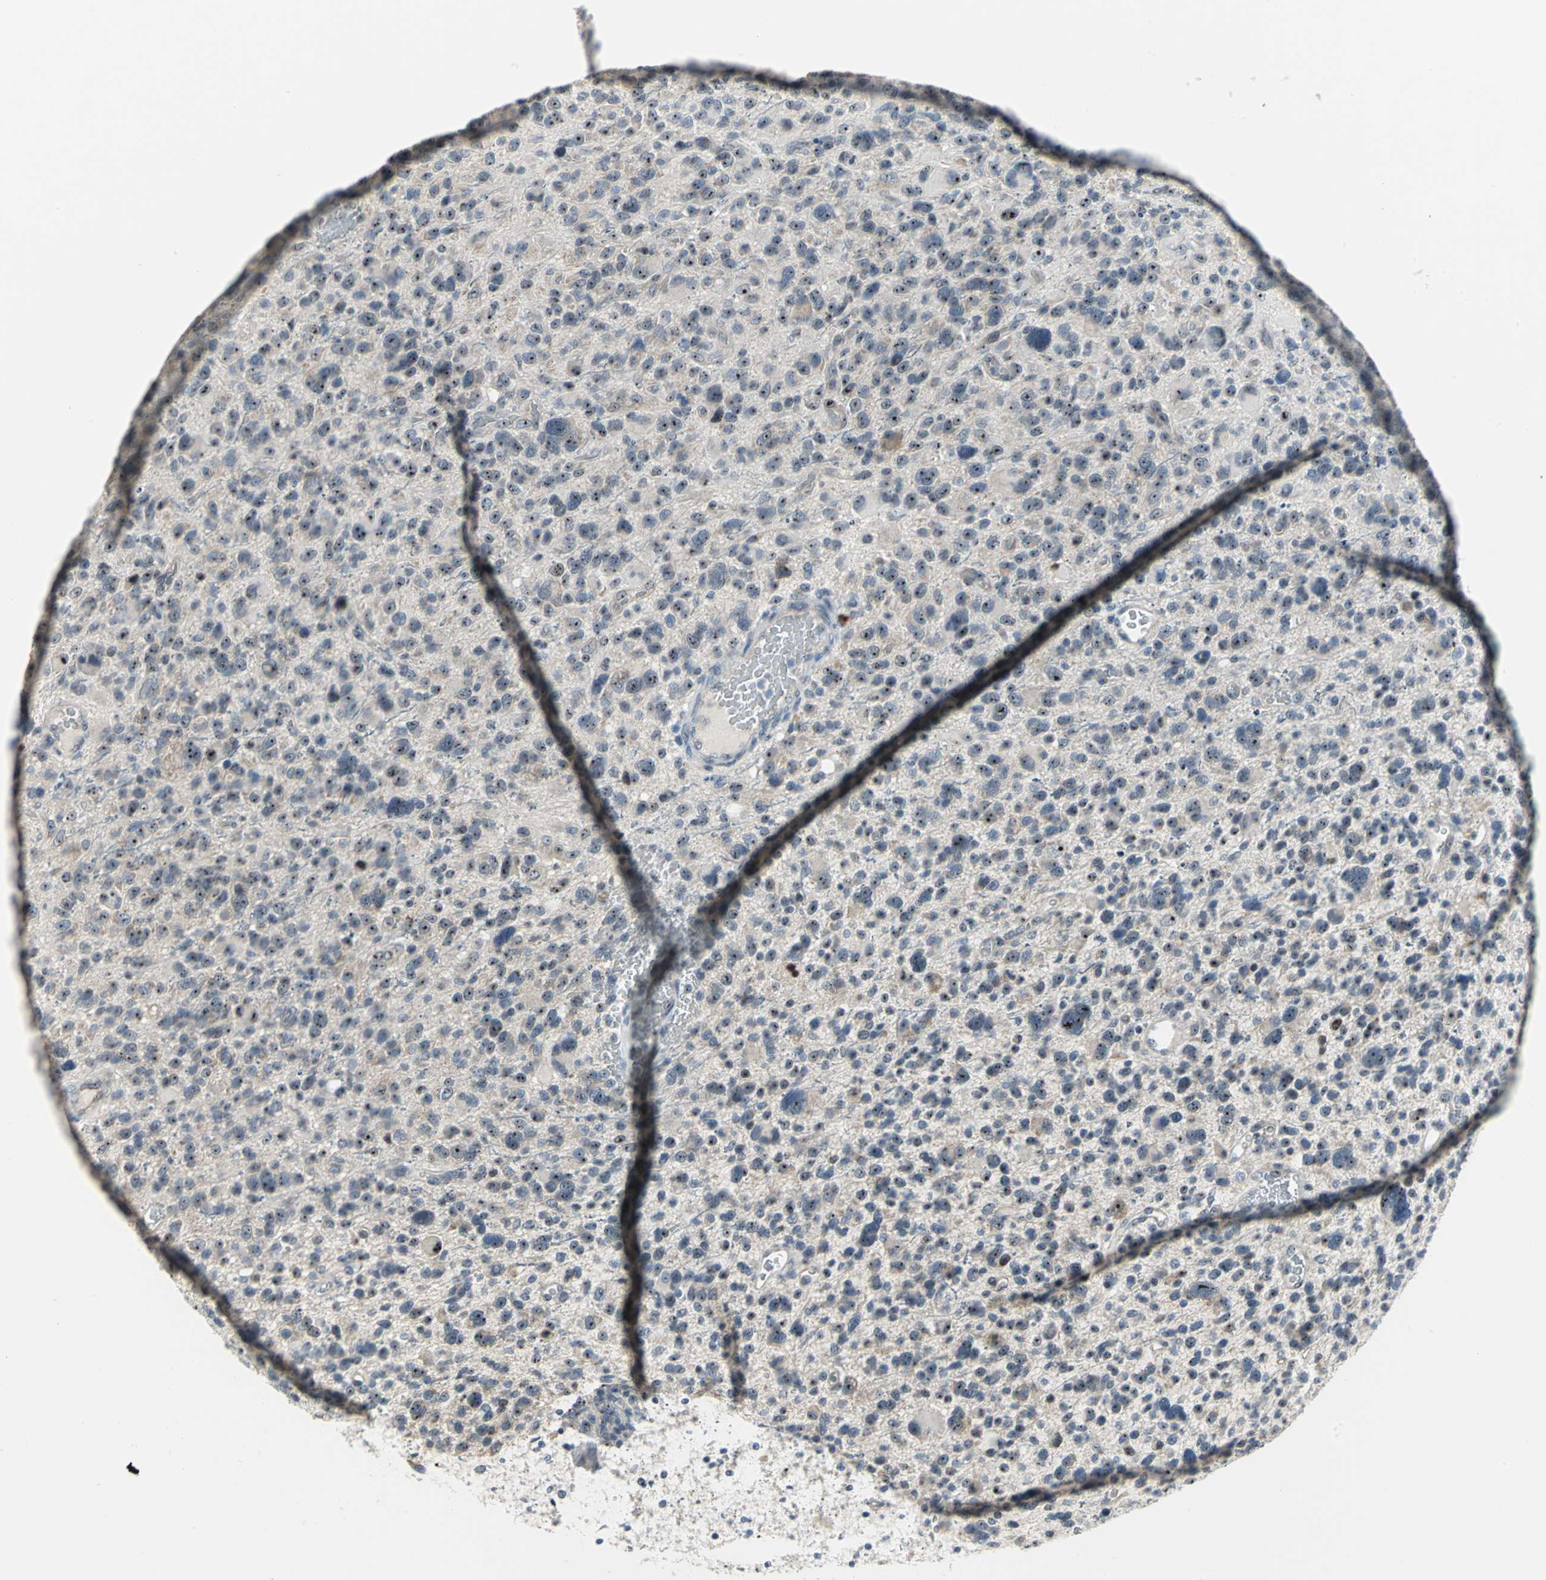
{"staining": {"intensity": "moderate", "quantity": ">75%", "location": "nuclear"}, "tissue": "glioma", "cell_type": "Tumor cells", "image_type": "cancer", "snomed": [{"axis": "morphology", "description": "Glioma, malignant, High grade"}, {"axis": "topography", "description": "Brain"}], "caption": "The immunohistochemical stain shows moderate nuclear positivity in tumor cells of glioma tissue.", "gene": "MYBBP1A", "patient": {"sex": "male", "age": 48}}